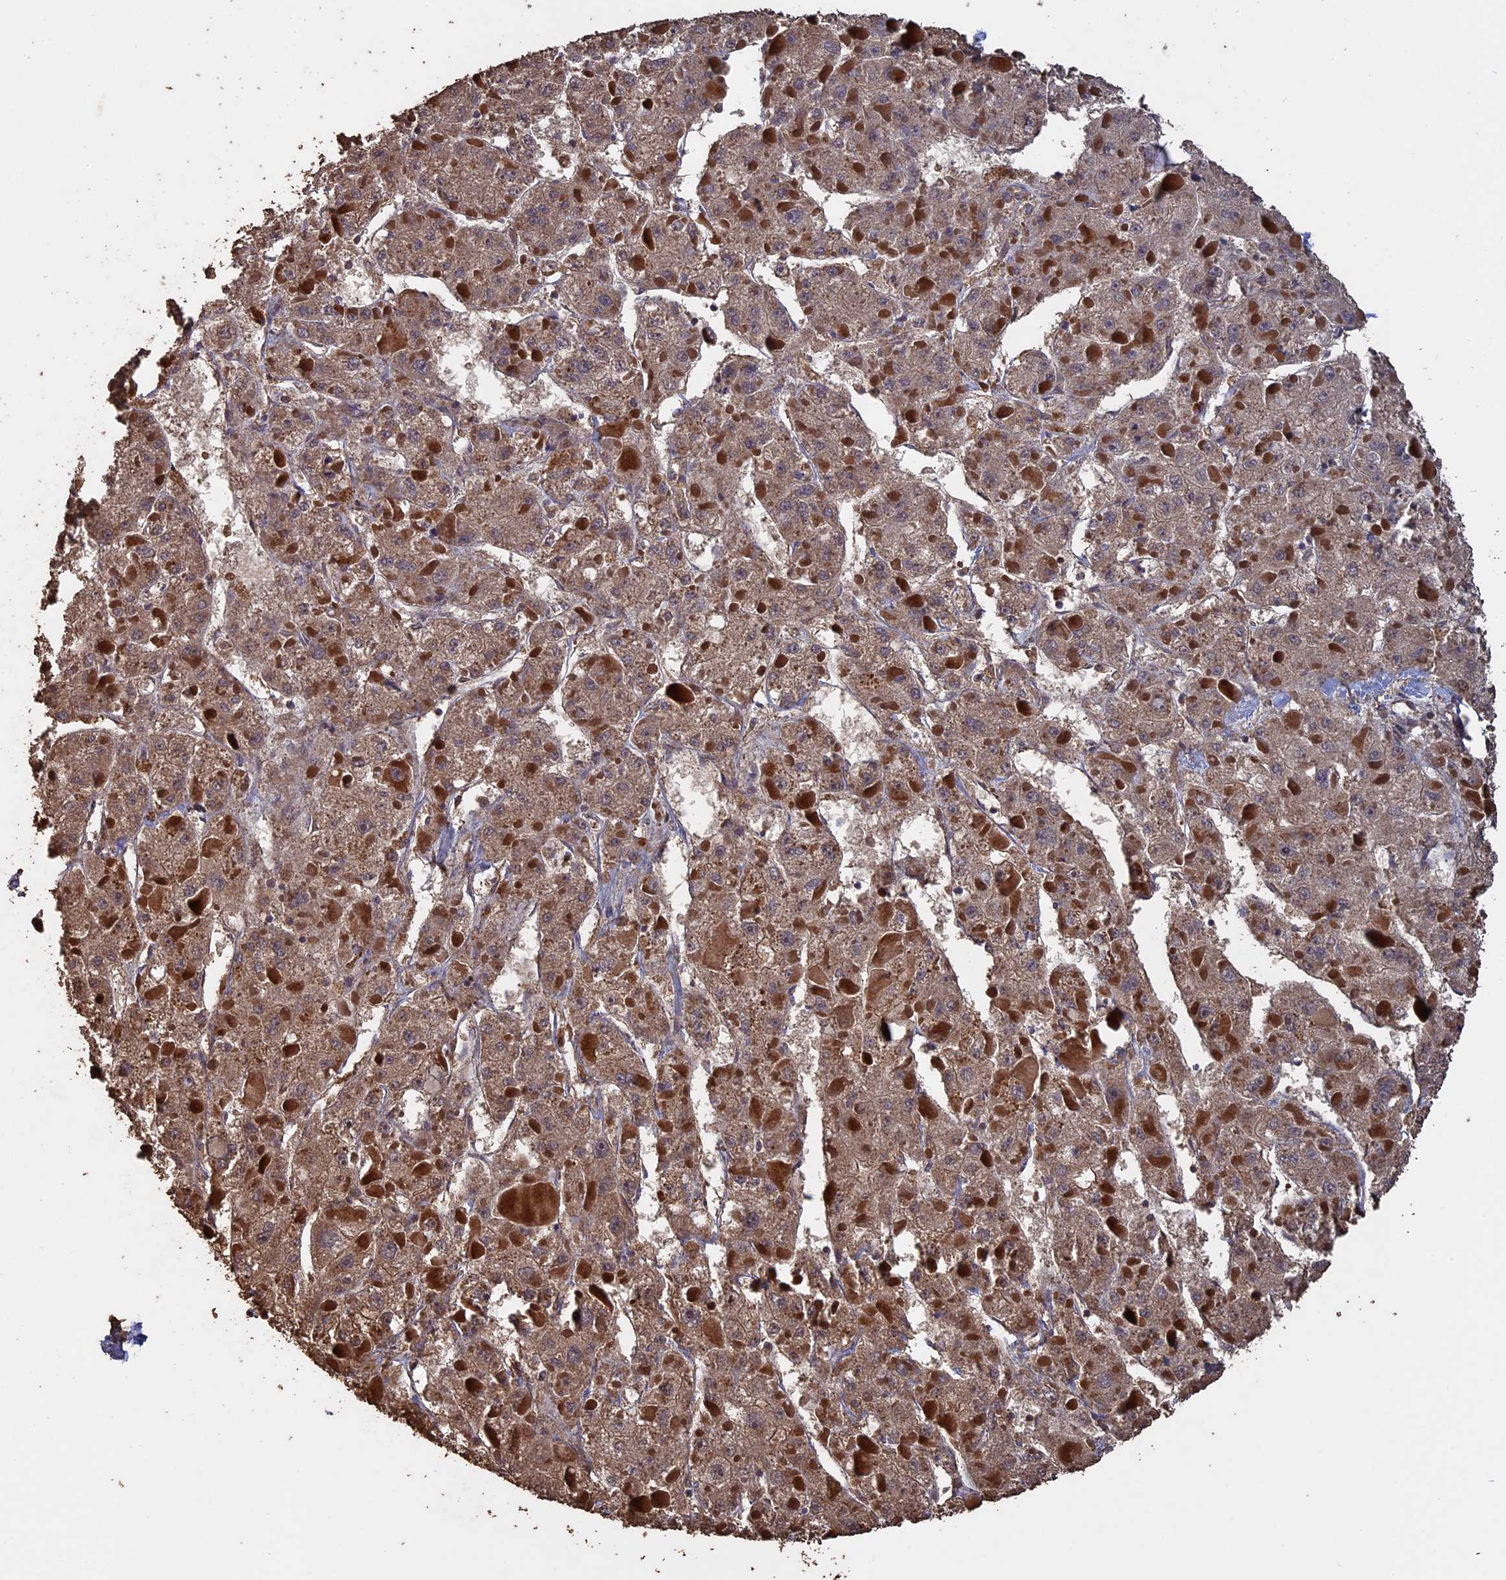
{"staining": {"intensity": "moderate", "quantity": ">75%", "location": "cytoplasmic/membranous"}, "tissue": "liver cancer", "cell_type": "Tumor cells", "image_type": "cancer", "snomed": [{"axis": "morphology", "description": "Carcinoma, Hepatocellular, NOS"}, {"axis": "topography", "description": "Liver"}], "caption": "DAB (3,3'-diaminobenzidine) immunohistochemical staining of liver hepatocellular carcinoma demonstrates moderate cytoplasmic/membranous protein expression in approximately >75% of tumor cells. The protein of interest is stained brown, and the nuclei are stained in blue (DAB (3,3'-diaminobenzidine) IHC with brightfield microscopy, high magnification).", "gene": "HUNK", "patient": {"sex": "female", "age": 73}}